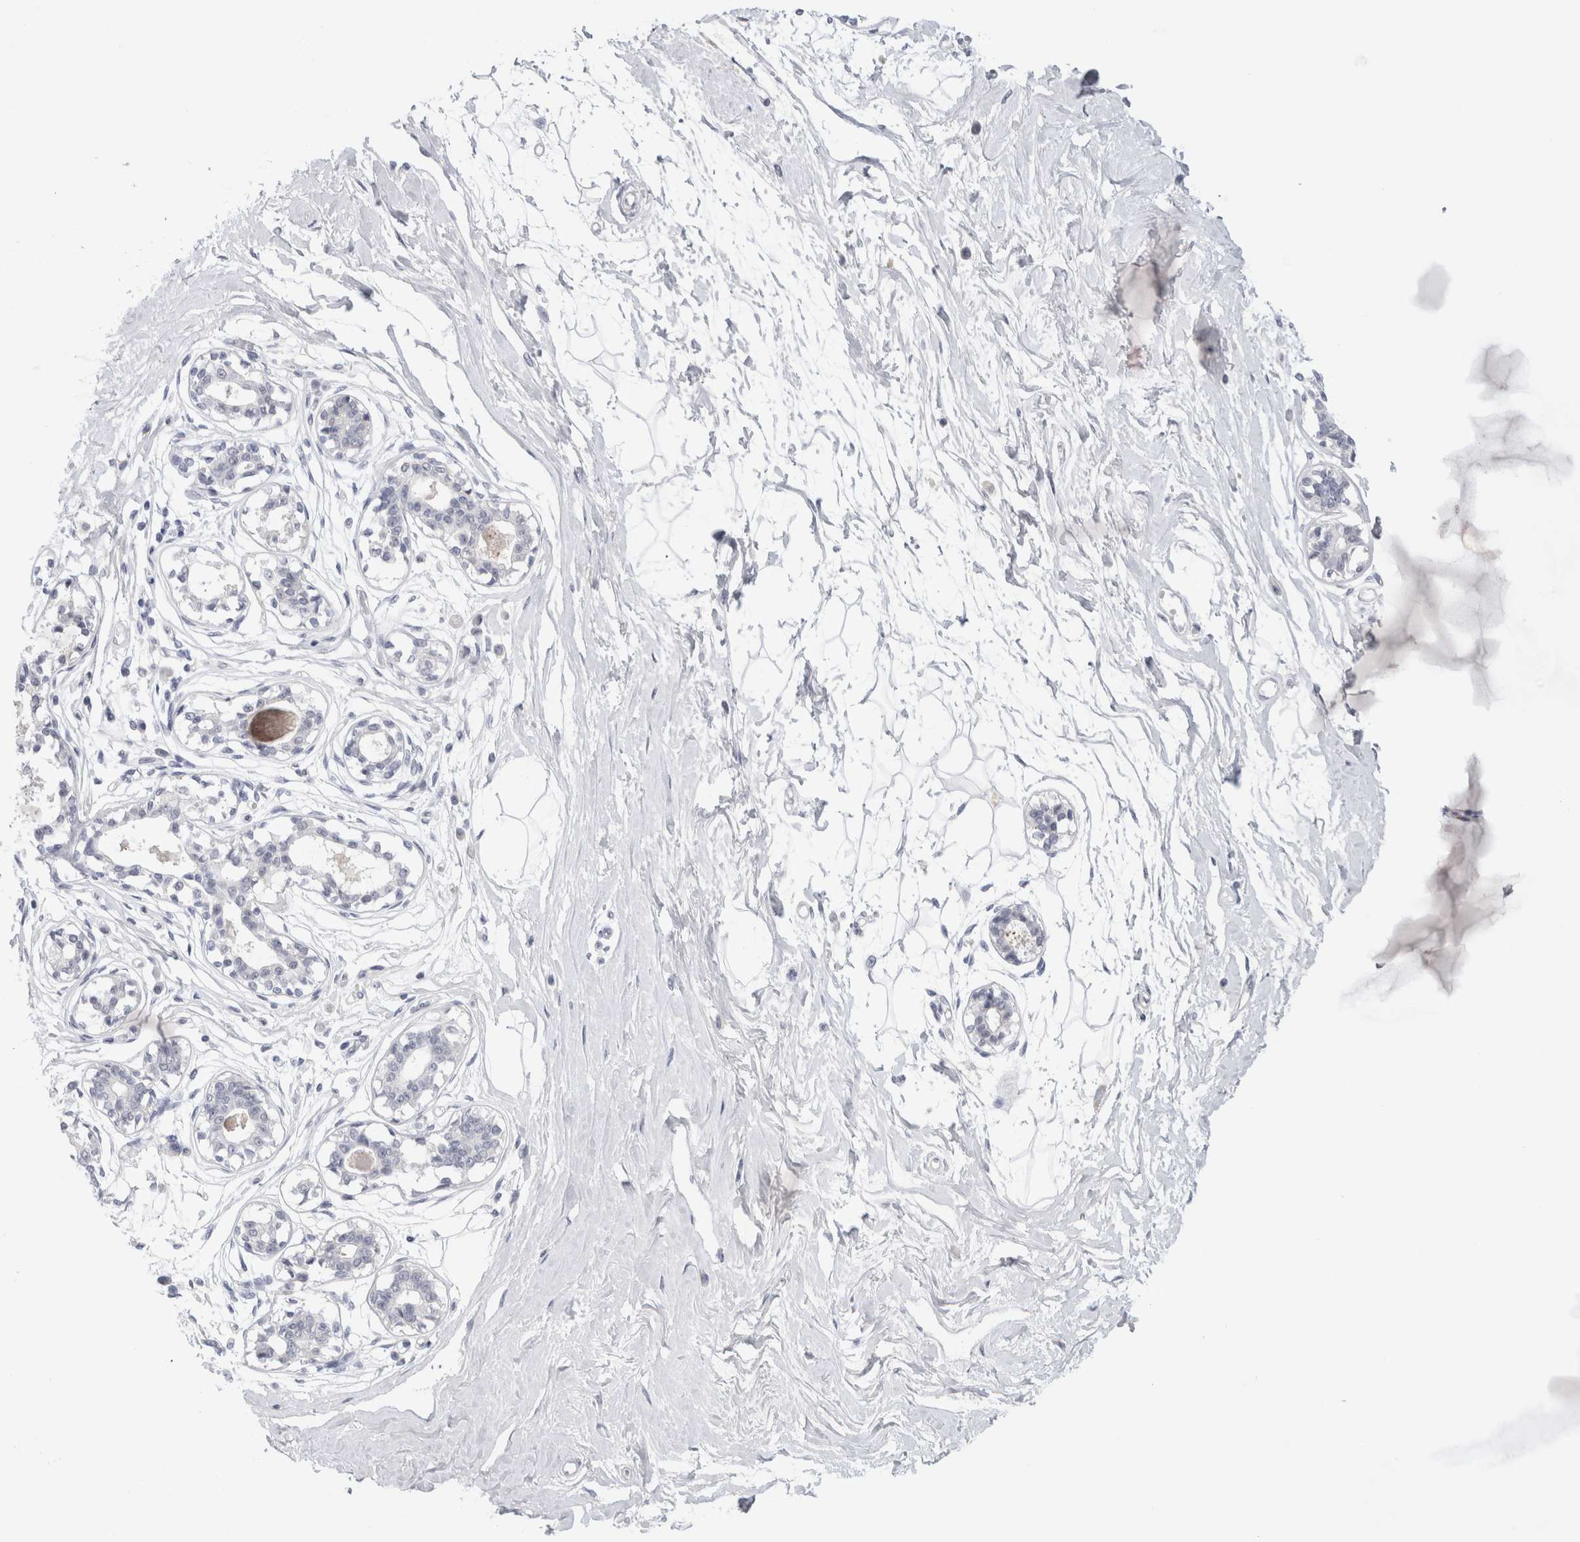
{"staining": {"intensity": "negative", "quantity": "none", "location": "none"}, "tissue": "breast", "cell_type": "Adipocytes", "image_type": "normal", "snomed": [{"axis": "morphology", "description": "Normal tissue, NOS"}, {"axis": "topography", "description": "Breast"}], "caption": "An immunohistochemistry (IHC) micrograph of unremarkable breast is shown. There is no staining in adipocytes of breast. (Brightfield microscopy of DAB (3,3'-diaminobenzidine) IHC at high magnification).", "gene": "TONSL", "patient": {"sex": "female", "age": 45}}